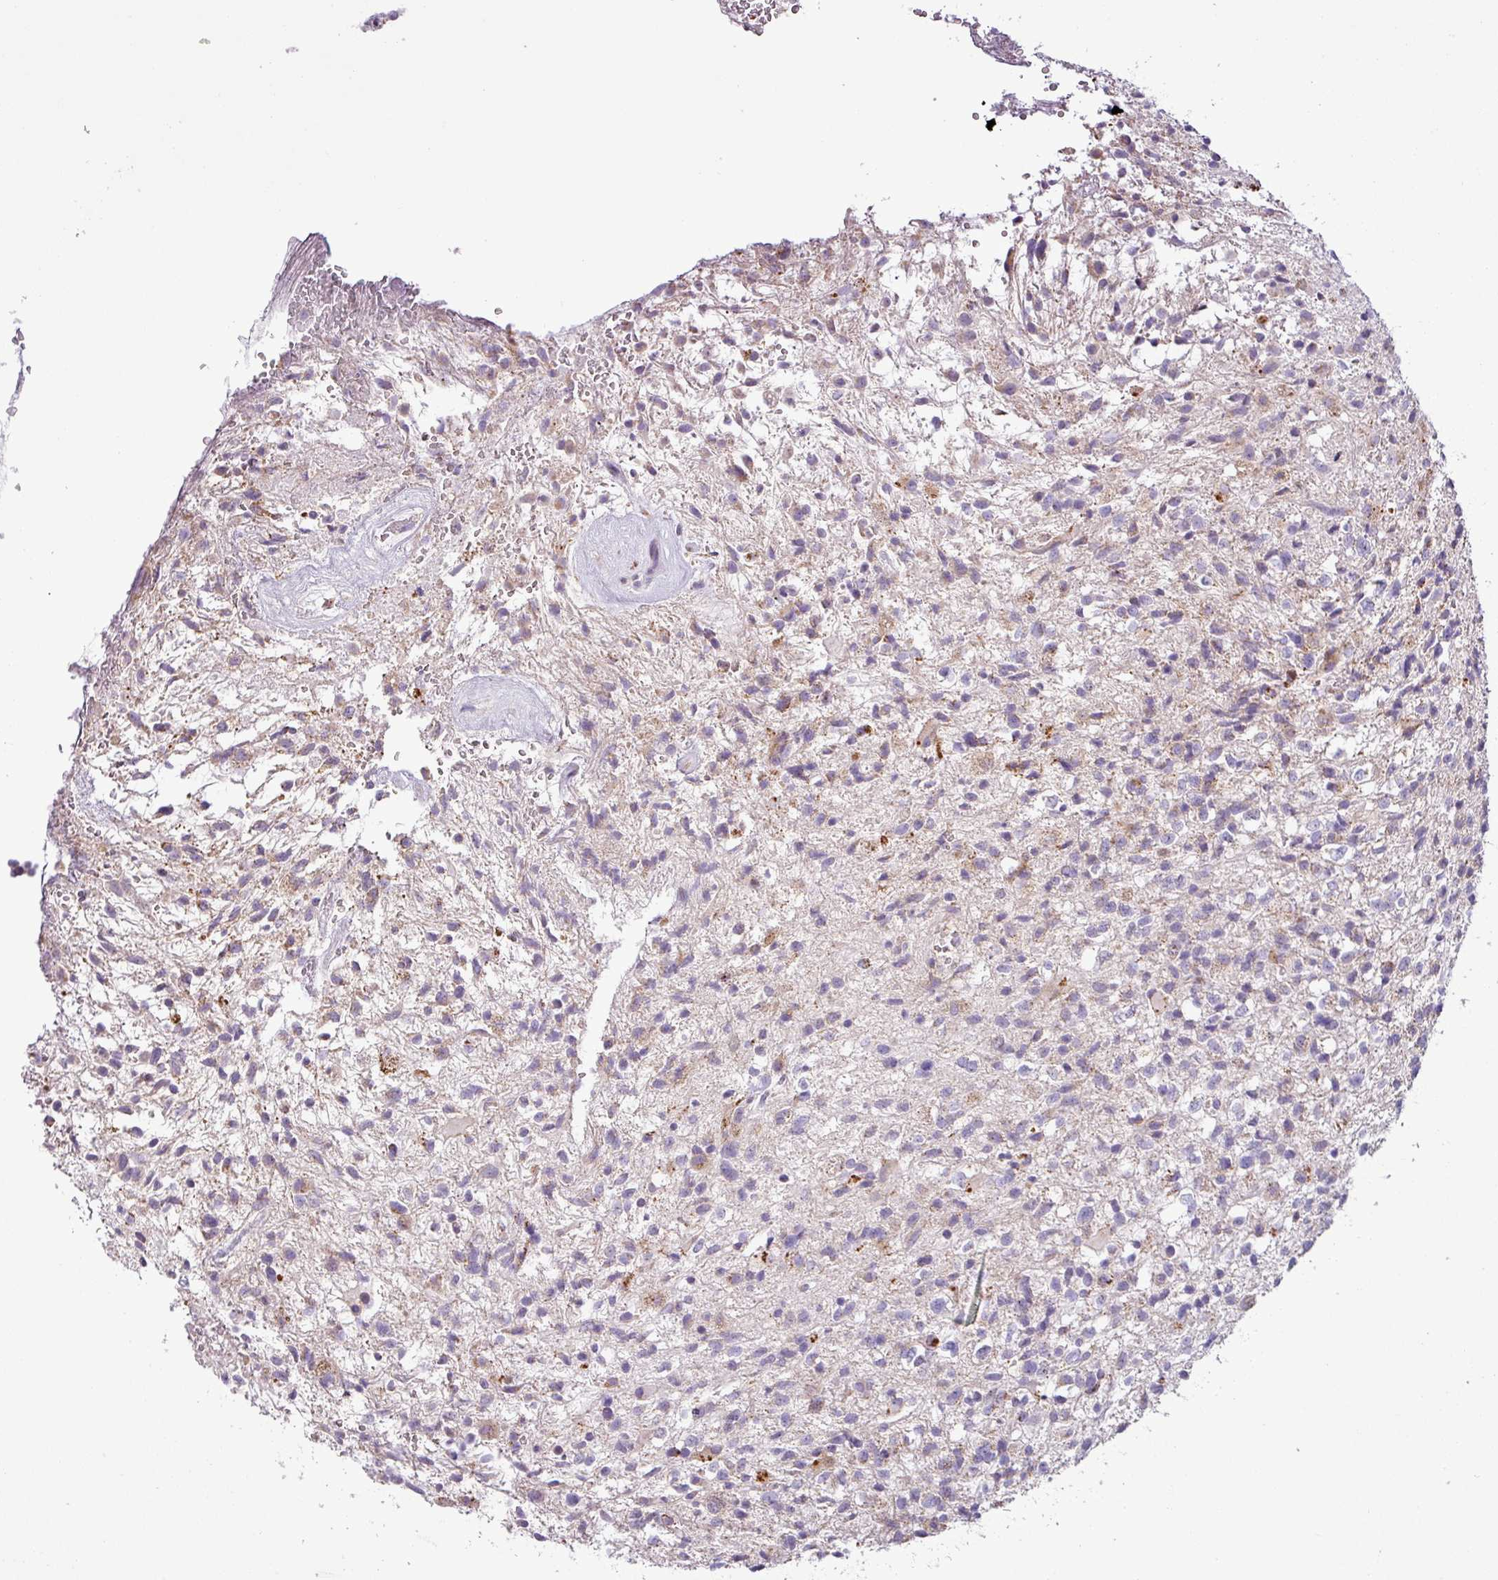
{"staining": {"intensity": "weak", "quantity": "25%-75%", "location": "cytoplasmic/membranous"}, "tissue": "glioma", "cell_type": "Tumor cells", "image_type": "cancer", "snomed": [{"axis": "morphology", "description": "Glioma, malignant, High grade"}, {"axis": "topography", "description": "Brain"}], "caption": "Glioma stained for a protein (brown) exhibits weak cytoplasmic/membranous positive positivity in about 25%-75% of tumor cells.", "gene": "PNMA6A", "patient": {"sex": "male", "age": 56}}